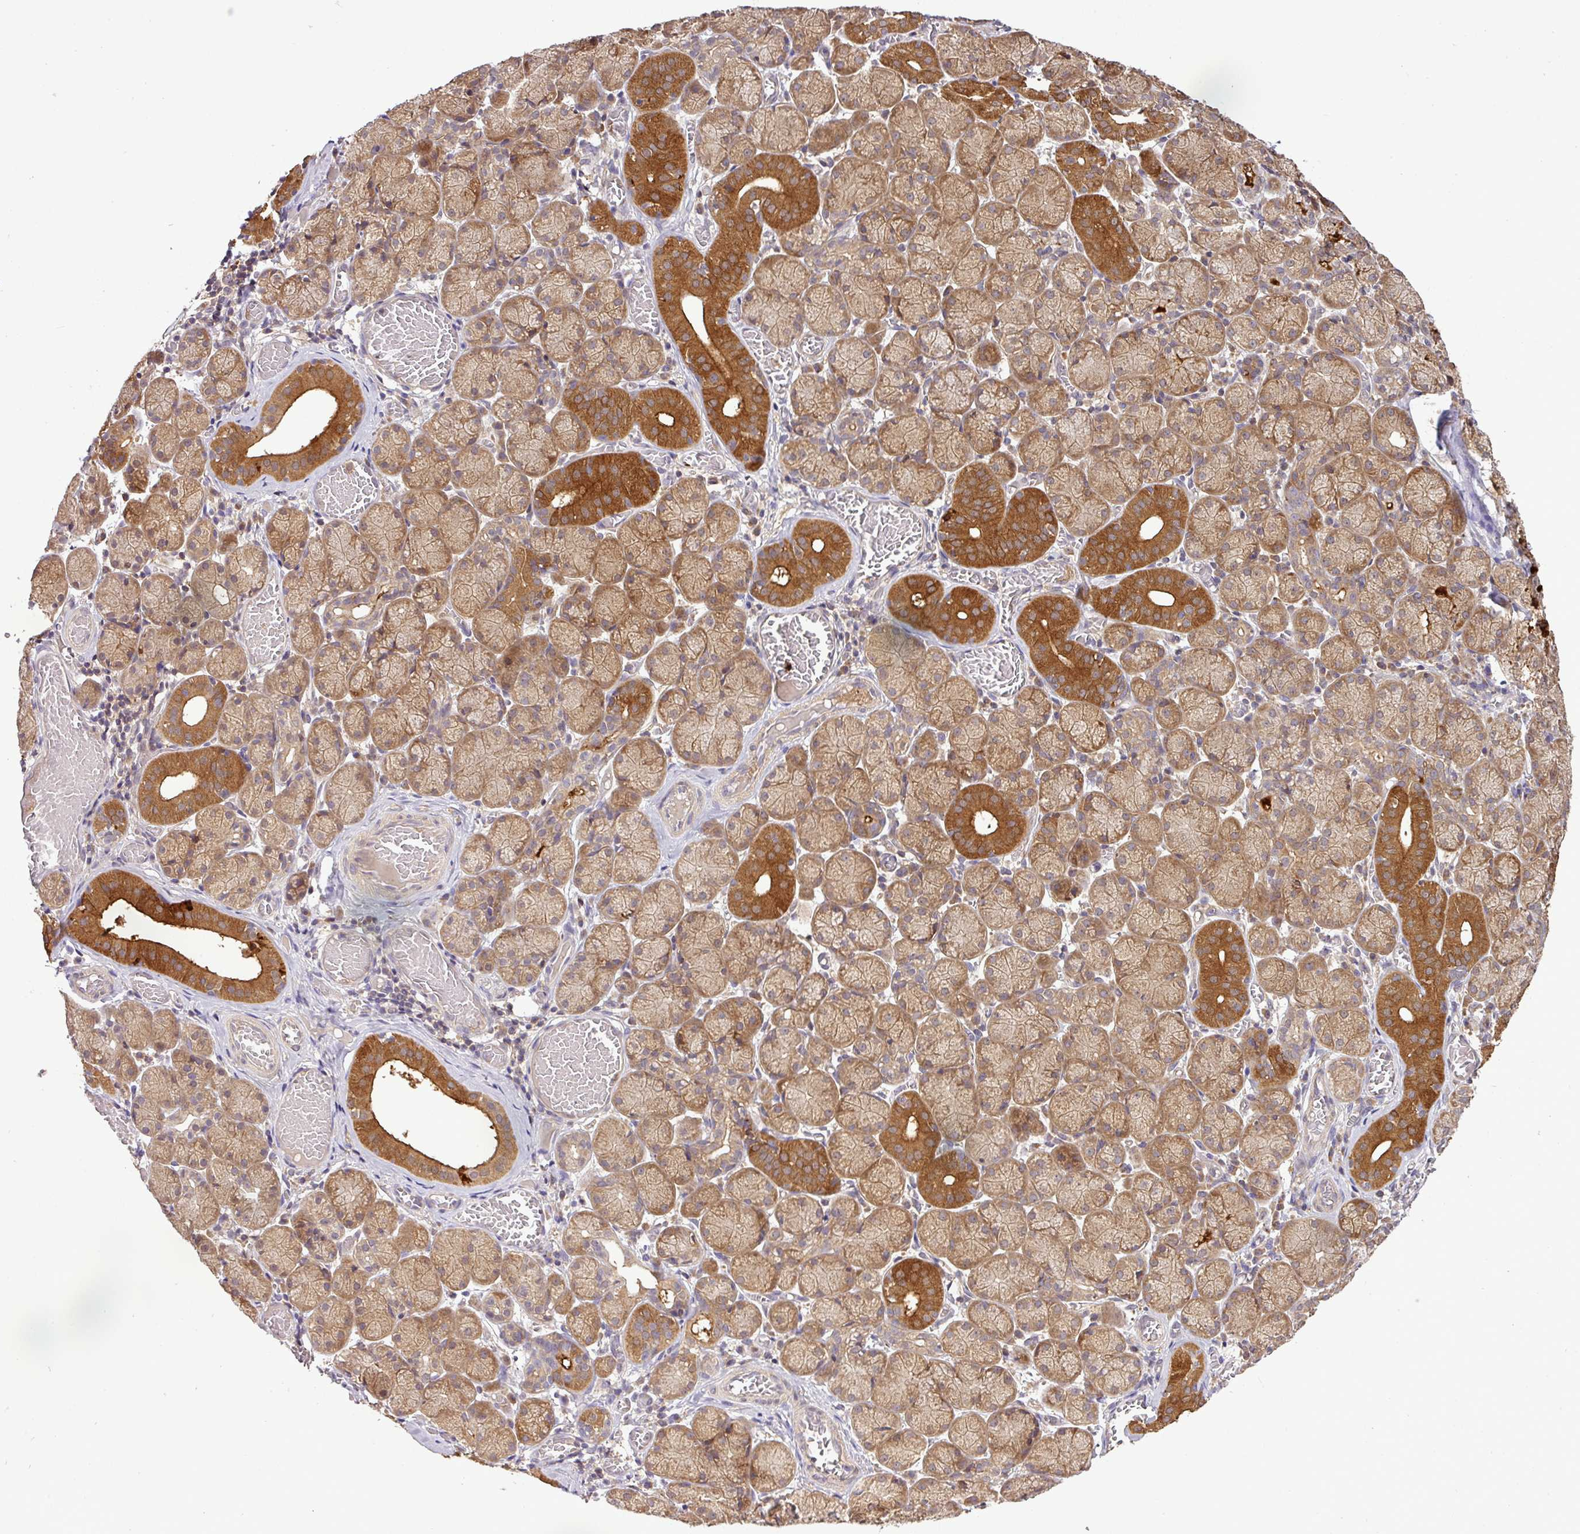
{"staining": {"intensity": "moderate", "quantity": ">75%", "location": "cytoplasmic/membranous"}, "tissue": "salivary gland", "cell_type": "Glandular cells", "image_type": "normal", "snomed": [{"axis": "morphology", "description": "Normal tissue, NOS"}, {"axis": "topography", "description": "Salivary gland"}], "caption": "Immunohistochemistry (IHC) of unremarkable human salivary gland exhibits medium levels of moderate cytoplasmic/membranous positivity in approximately >75% of glandular cells. The protein of interest is stained brown, and the nuclei are stained in blue (DAB IHC with brightfield microscopy, high magnification).", "gene": "TMEM107", "patient": {"sex": "female", "age": 24}}